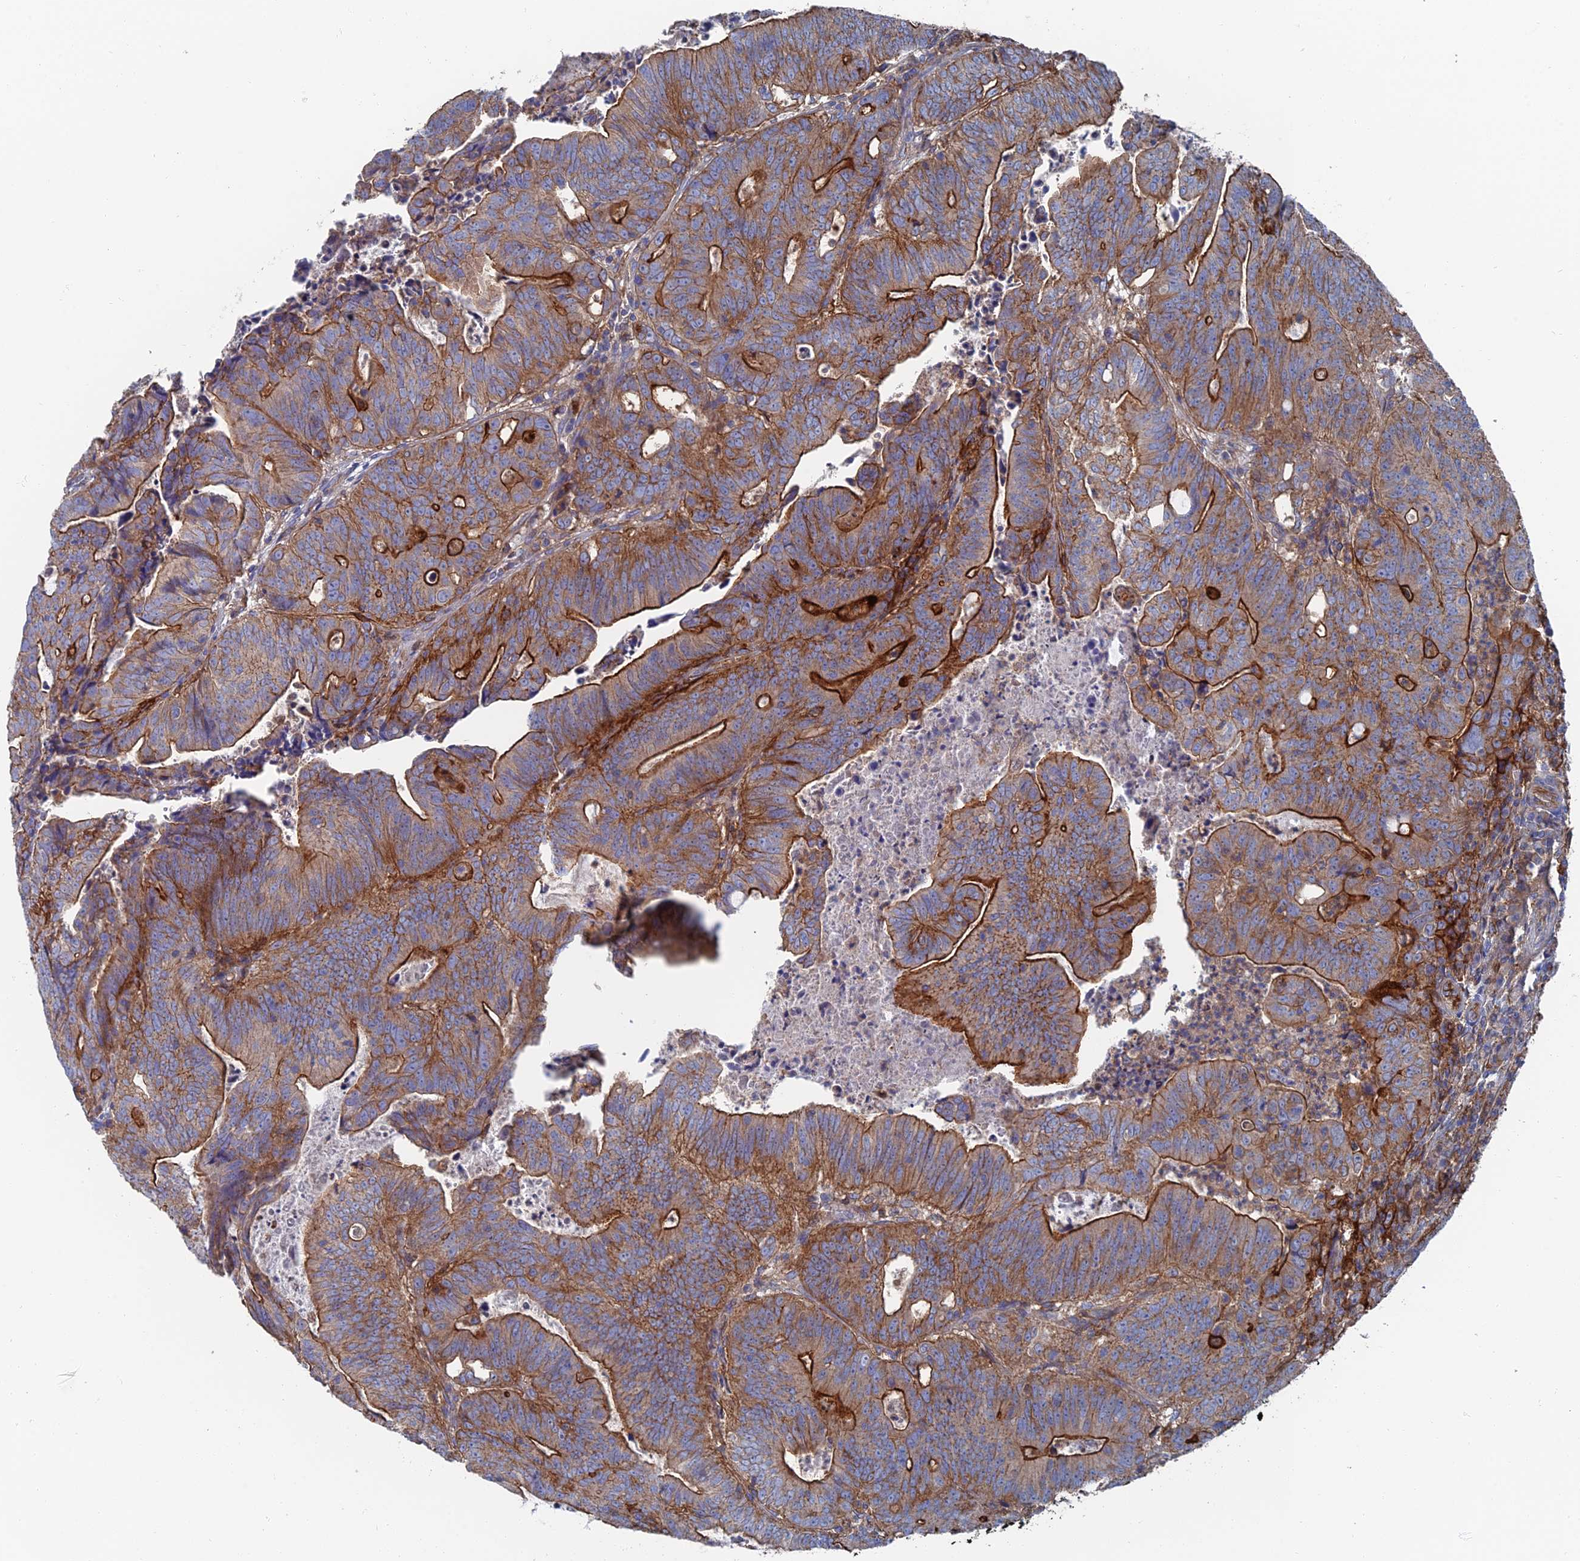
{"staining": {"intensity": "strong", "quantity": ">75%", "location": "cytoplasmic/membranous"}, "tissue": "colorectal cancer", "cell_type": "Tumor cells", "image_type": "cancer", "snomed": [{"axis": "morphology", "description": "Adenocarcinoma, NOS"}, {"axis": "topography", "description": "Rectum"}], "caption": "Approximately >75% of tumor cells in colorectal adenocarcinoma exhibit strong cytoplasmic/membranous protein staining as visualized by brown immunohistochemical staining.", "gene": "SNX11", "patient": {"sex": "male", "age": 69}}